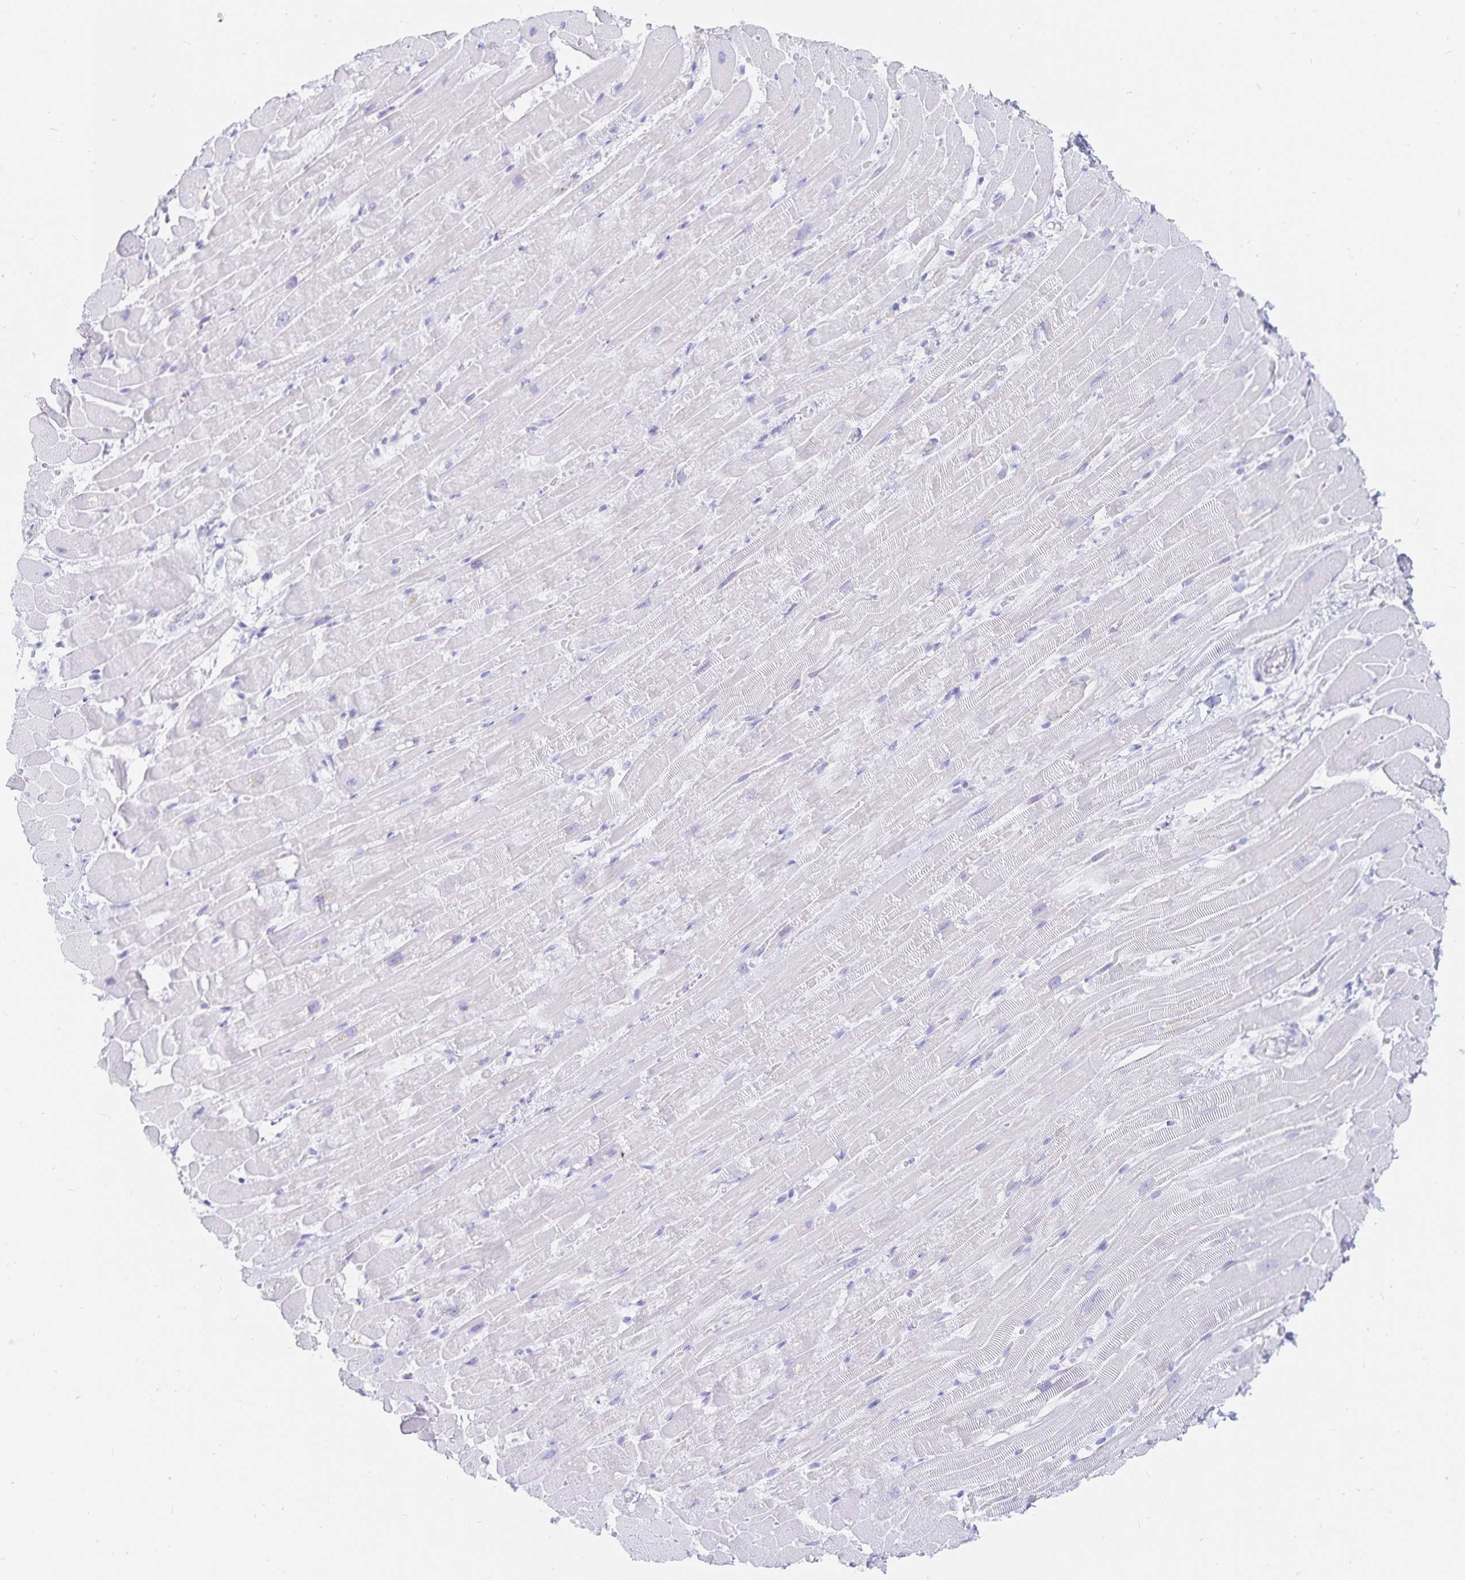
{"staining": {"intensity": "negative", "quantity": "none", "location": "none"}, "tissue": "heart muscle", "cell_type": "Cardiomyocytes", "image_type": "normal", "snomed": [{"axis": "morphology", "description": "Normal tissue, NOS"}, {"axis": "topography", "description": "Heart"}], "caption": "Cardiomyocytes show no significant positivity in normal heart muscle. (Stains: DAB IHC with hematoxylin counter stain, Microscopy: brightfield microscopy at high magnification).", "gene": "INSL5", "patient": {"sex": "male", "age": 37}}